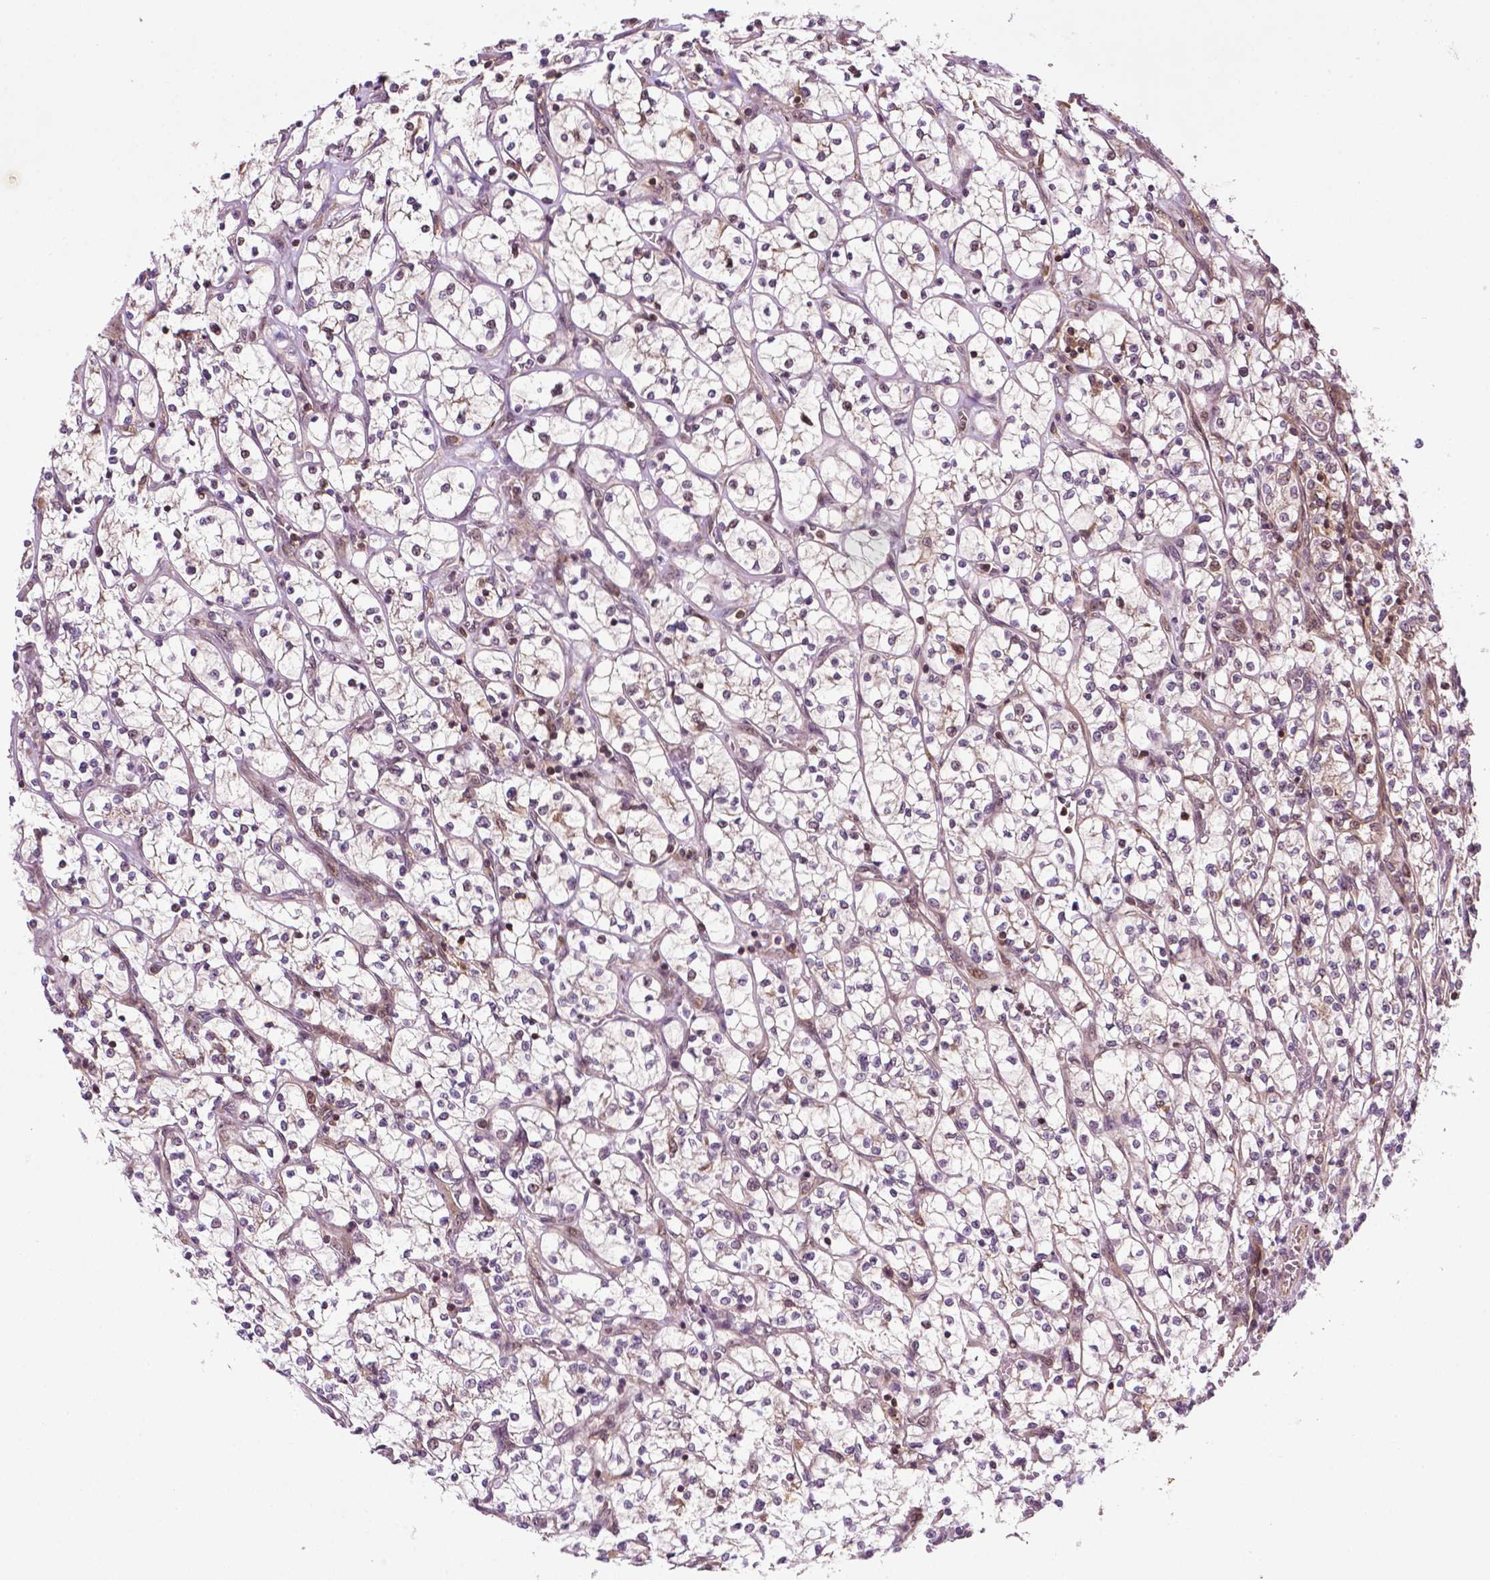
{"staining": {"intensity": "negative", "quantity": "none", "location": "none"}, "tissue": "renal cancer", "cell_type": "Tumor cells", "image_type": "cancer", "snomed": [{"axis": "morphology", "description": "Adenocarcinoma, NOS"}, {"axis": "topography", "description": "Kidney"}], "caption": "High magnification brightfield microscopy of renal cancer stained with DAB (brown) and counterstained with hematoxylin (blue): tumor cells show no significant staining. Nuclei are stained in blue.", "gene": "TMX2", "patient": {"sex": "female", "age": 64}}